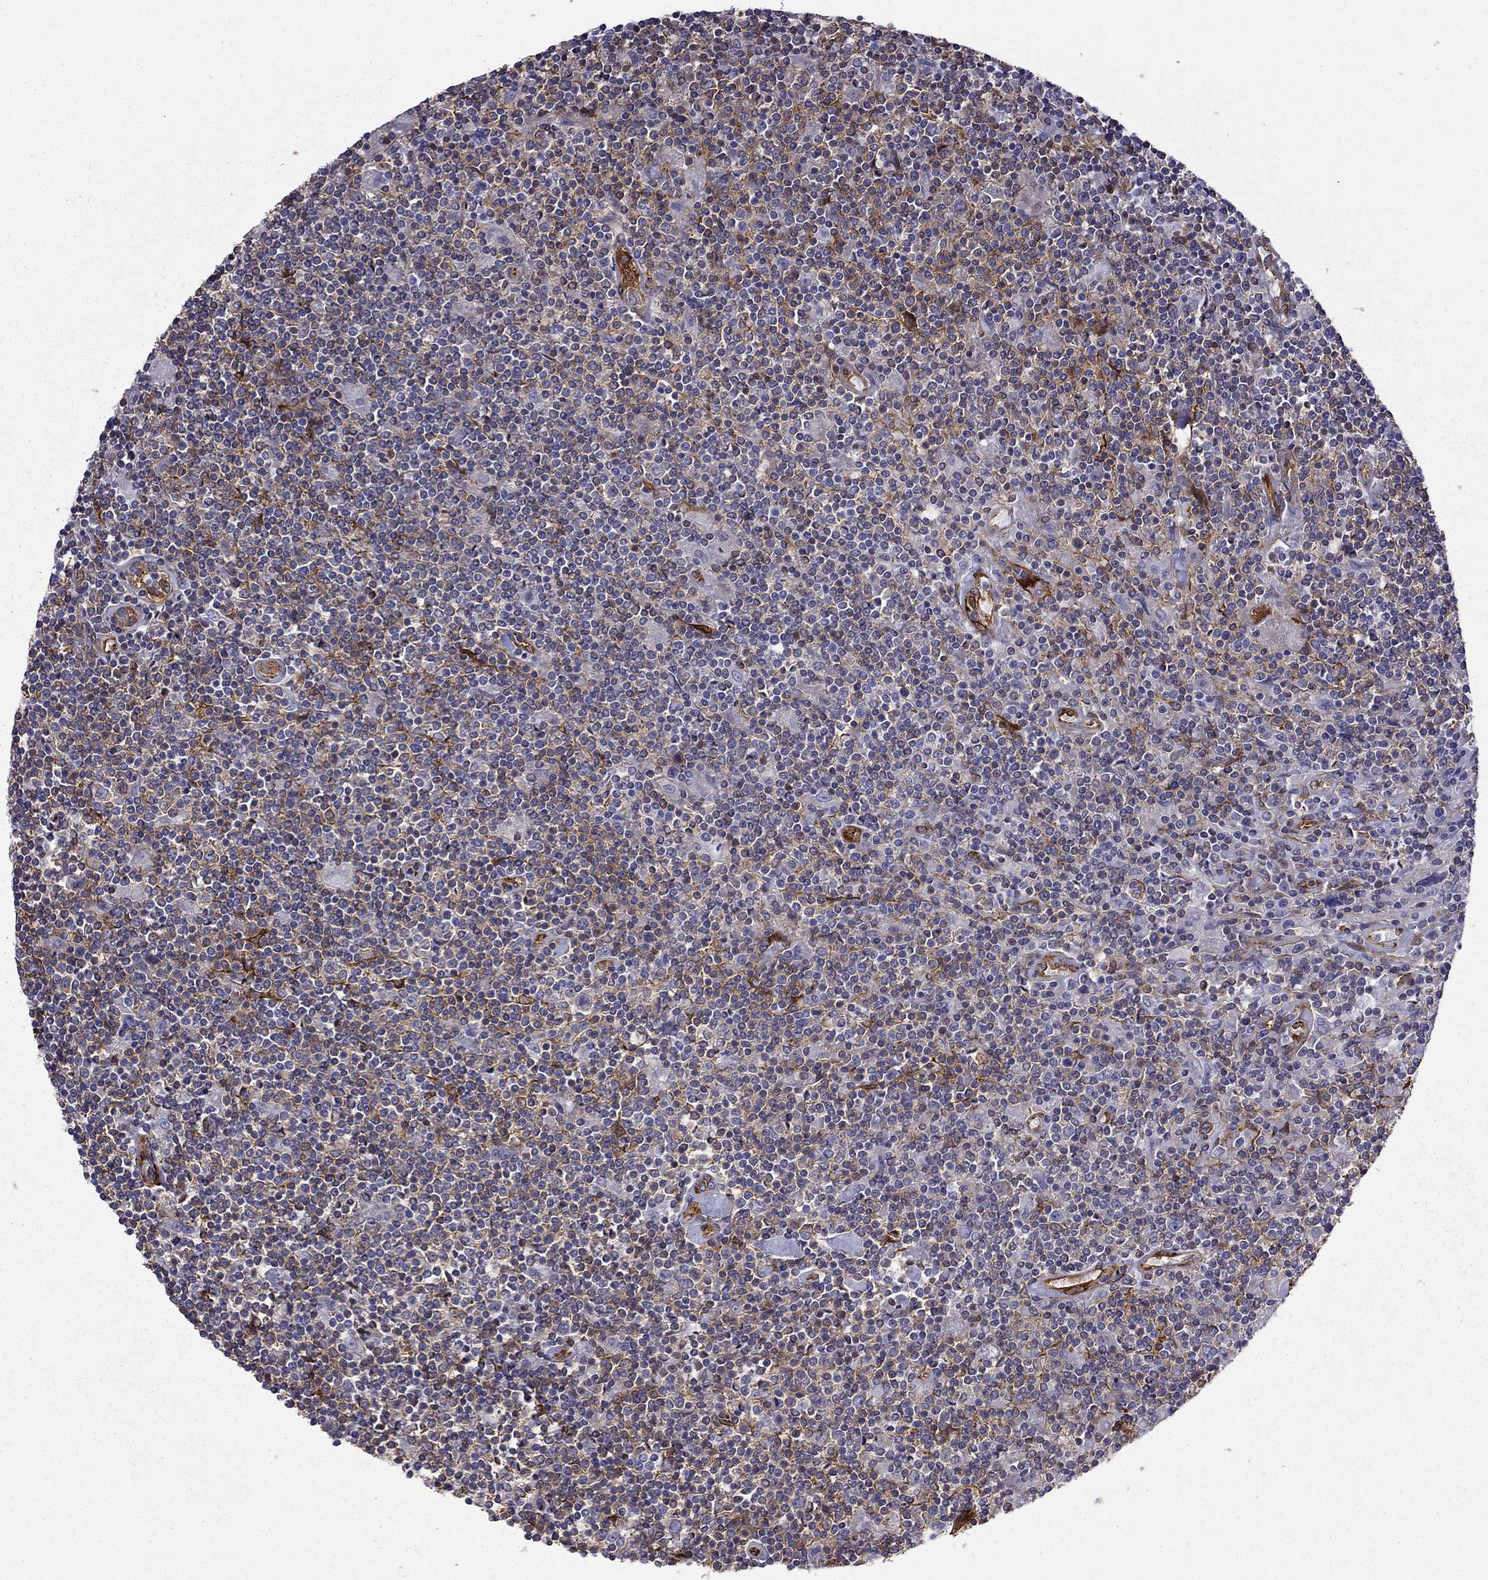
{"staining": {"intensity": "negative", "quantity": "none", "location": "none"}, "tissue": "lymphoma", "cell_type": "Tumor cells", "image_type": "cancer", "snomed": [{"axis": "morphology", "description": "Hodgkin's disease, NOS"}, {"axis": "topography", "description": "Lymph node"}], "caption": "Tumor cells show no significant protein staining in Hodgkin's disease.", "gene": "MAP4", "patient": {"sex": "male", "age": 40}}